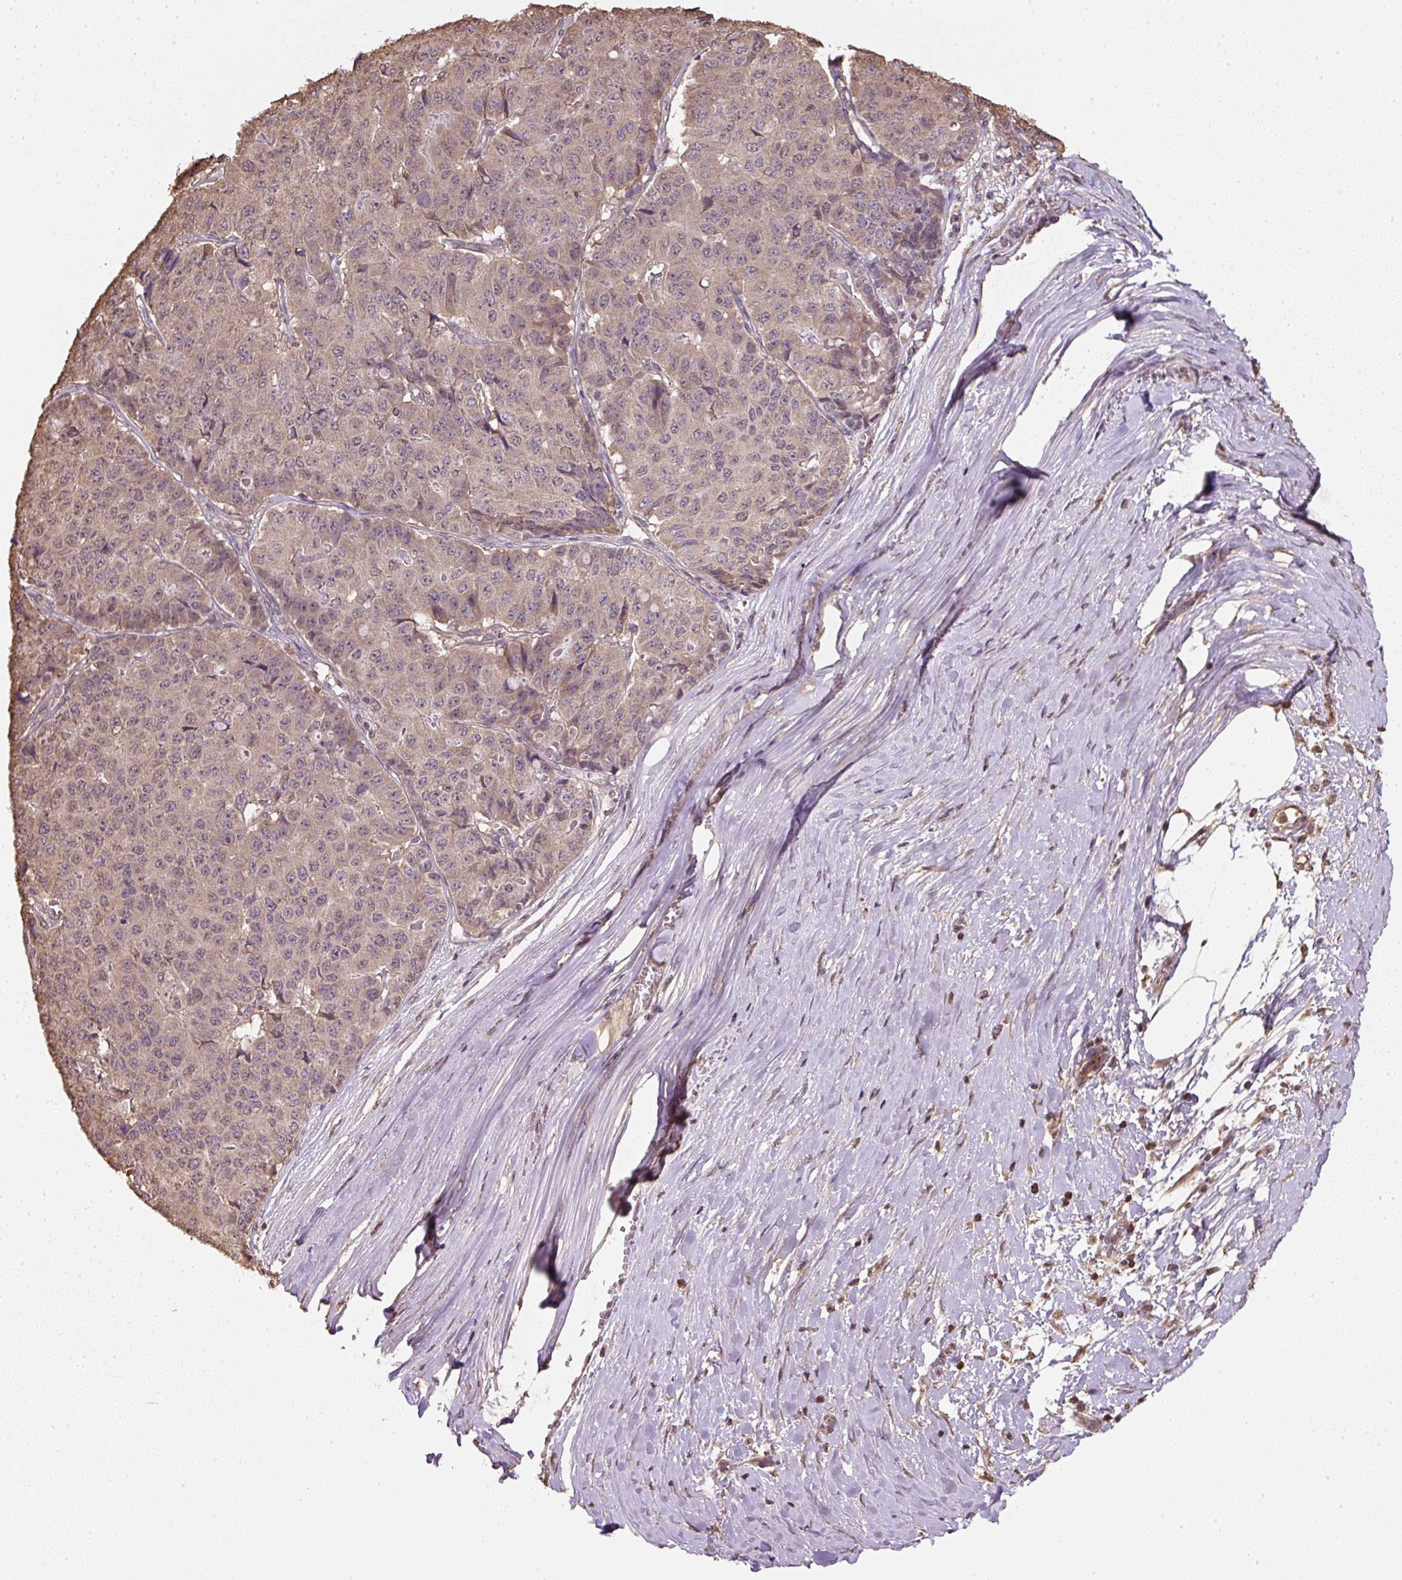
{"staining": {"intensity": "weak", "quantity": ">75%", "location": "cytoplasmic/membranous,nuclear"}, "tissue": "pancreatic cancer", "cell_type": "Tumor cells", "image_type": "cancer", "snomed": [{"axis": "morphology", "description": "Adenocarcinoma, NOS"}, {"axis": "topography", "description": "Pancreas"}], "caption": "Immunohistochemical staining of human pancreatic adenocarcinoma demonstrates low levels of weak cytoplasmic/membranous and nuclear expression in about >75% of tumor cells. (DAB = brown stain, brightfield microscopy at high magnification).", "gene": "TMEM170B", "patient": {"sex": "male", "age": 50}}